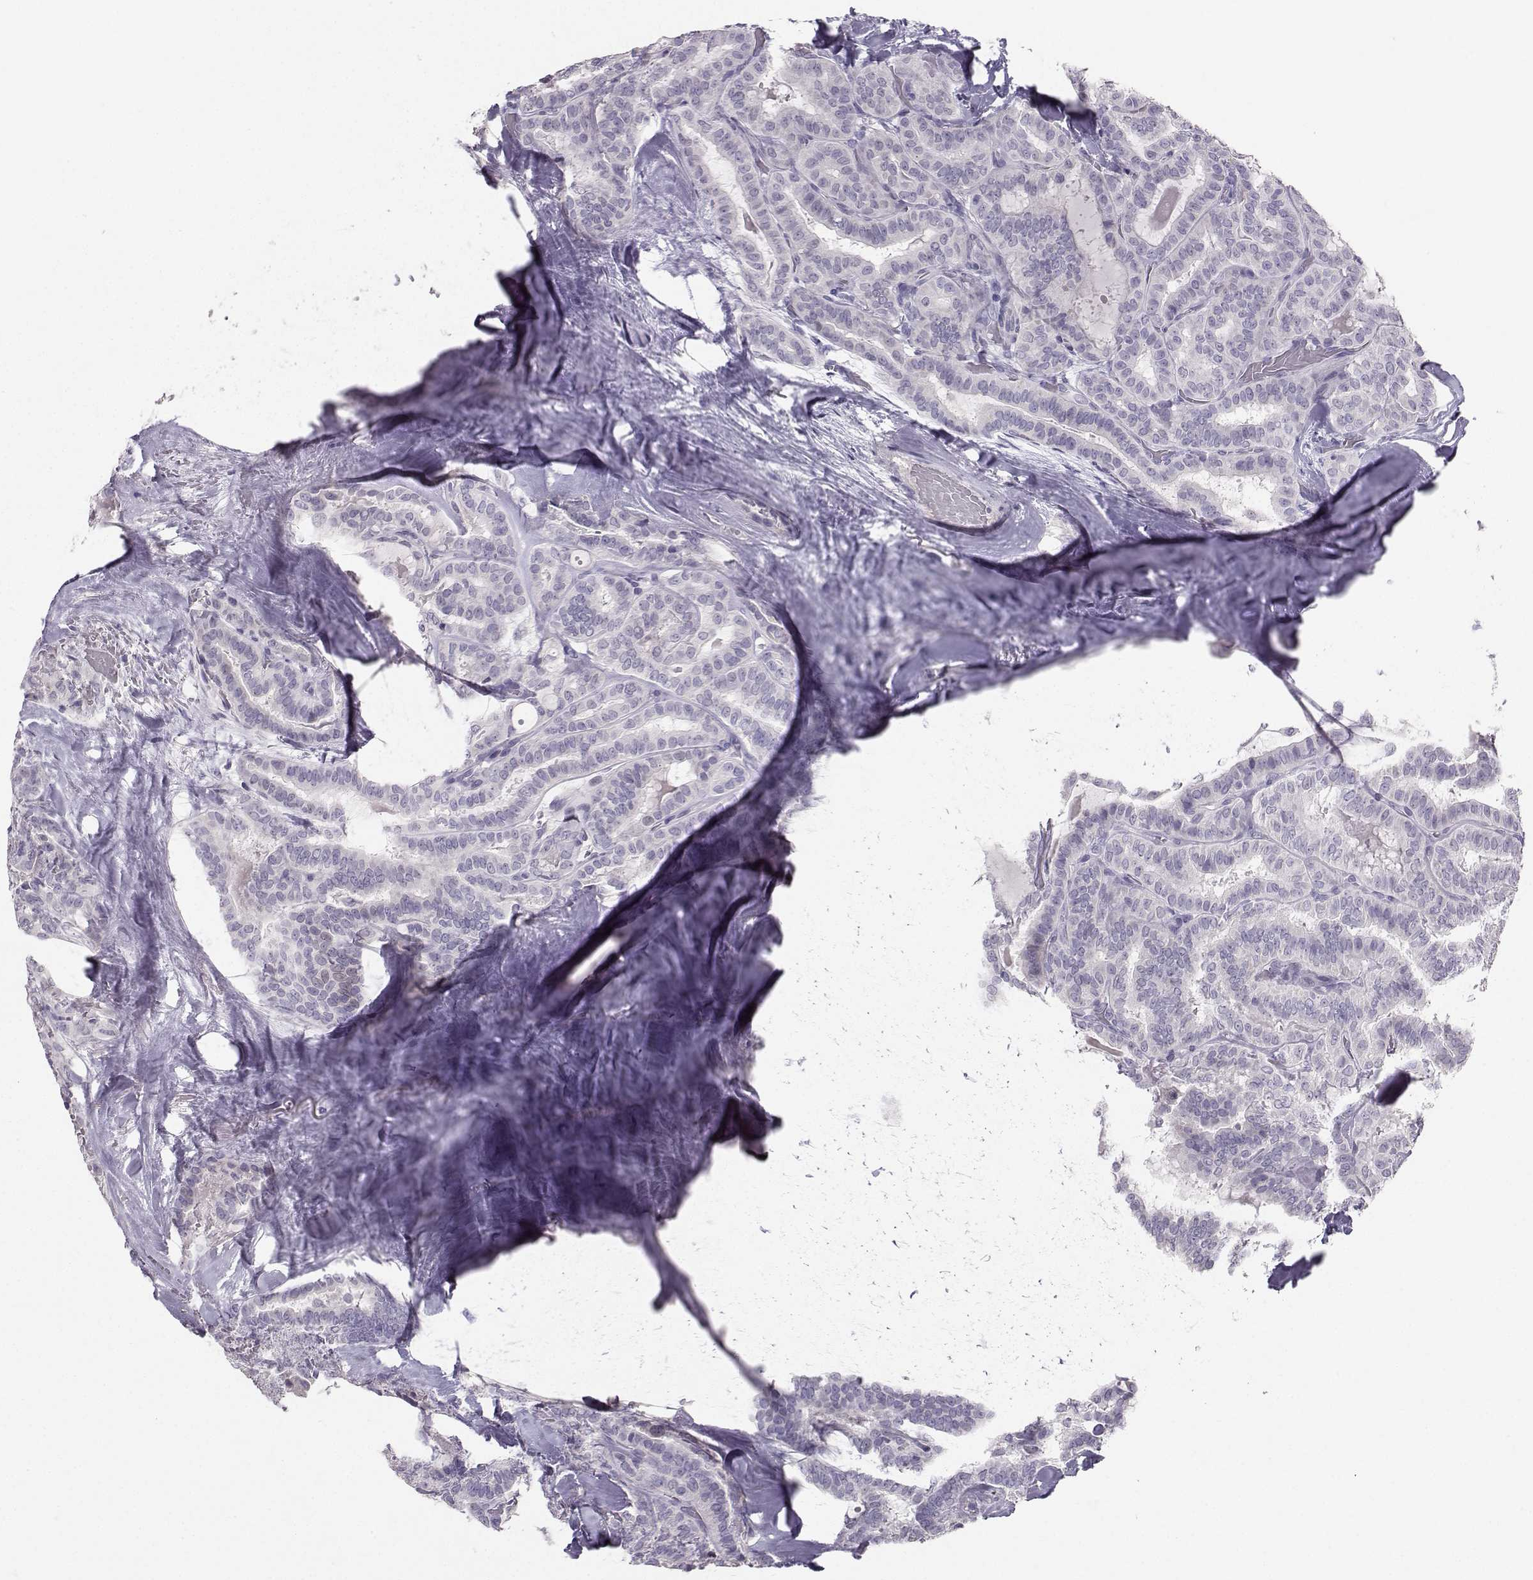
{"staining": {"intensity": "negative", "quantity": "none", "location": "none"}, "tissue": "thyroid cancer", "cell_type": "Tumor cells", "image_type": "cancer", "snomed": [{"axis": "morphology", "description": "Papillary adenocarcinoma, NOS"}, {"axis": "topography", "description": "Thyroid gland"}], "caption": "The histopathology image exhibits no staining of tumor cells in thyroid cancer.", "gene": "PKP2", "patient": {"sex": "female", "age": 39}}